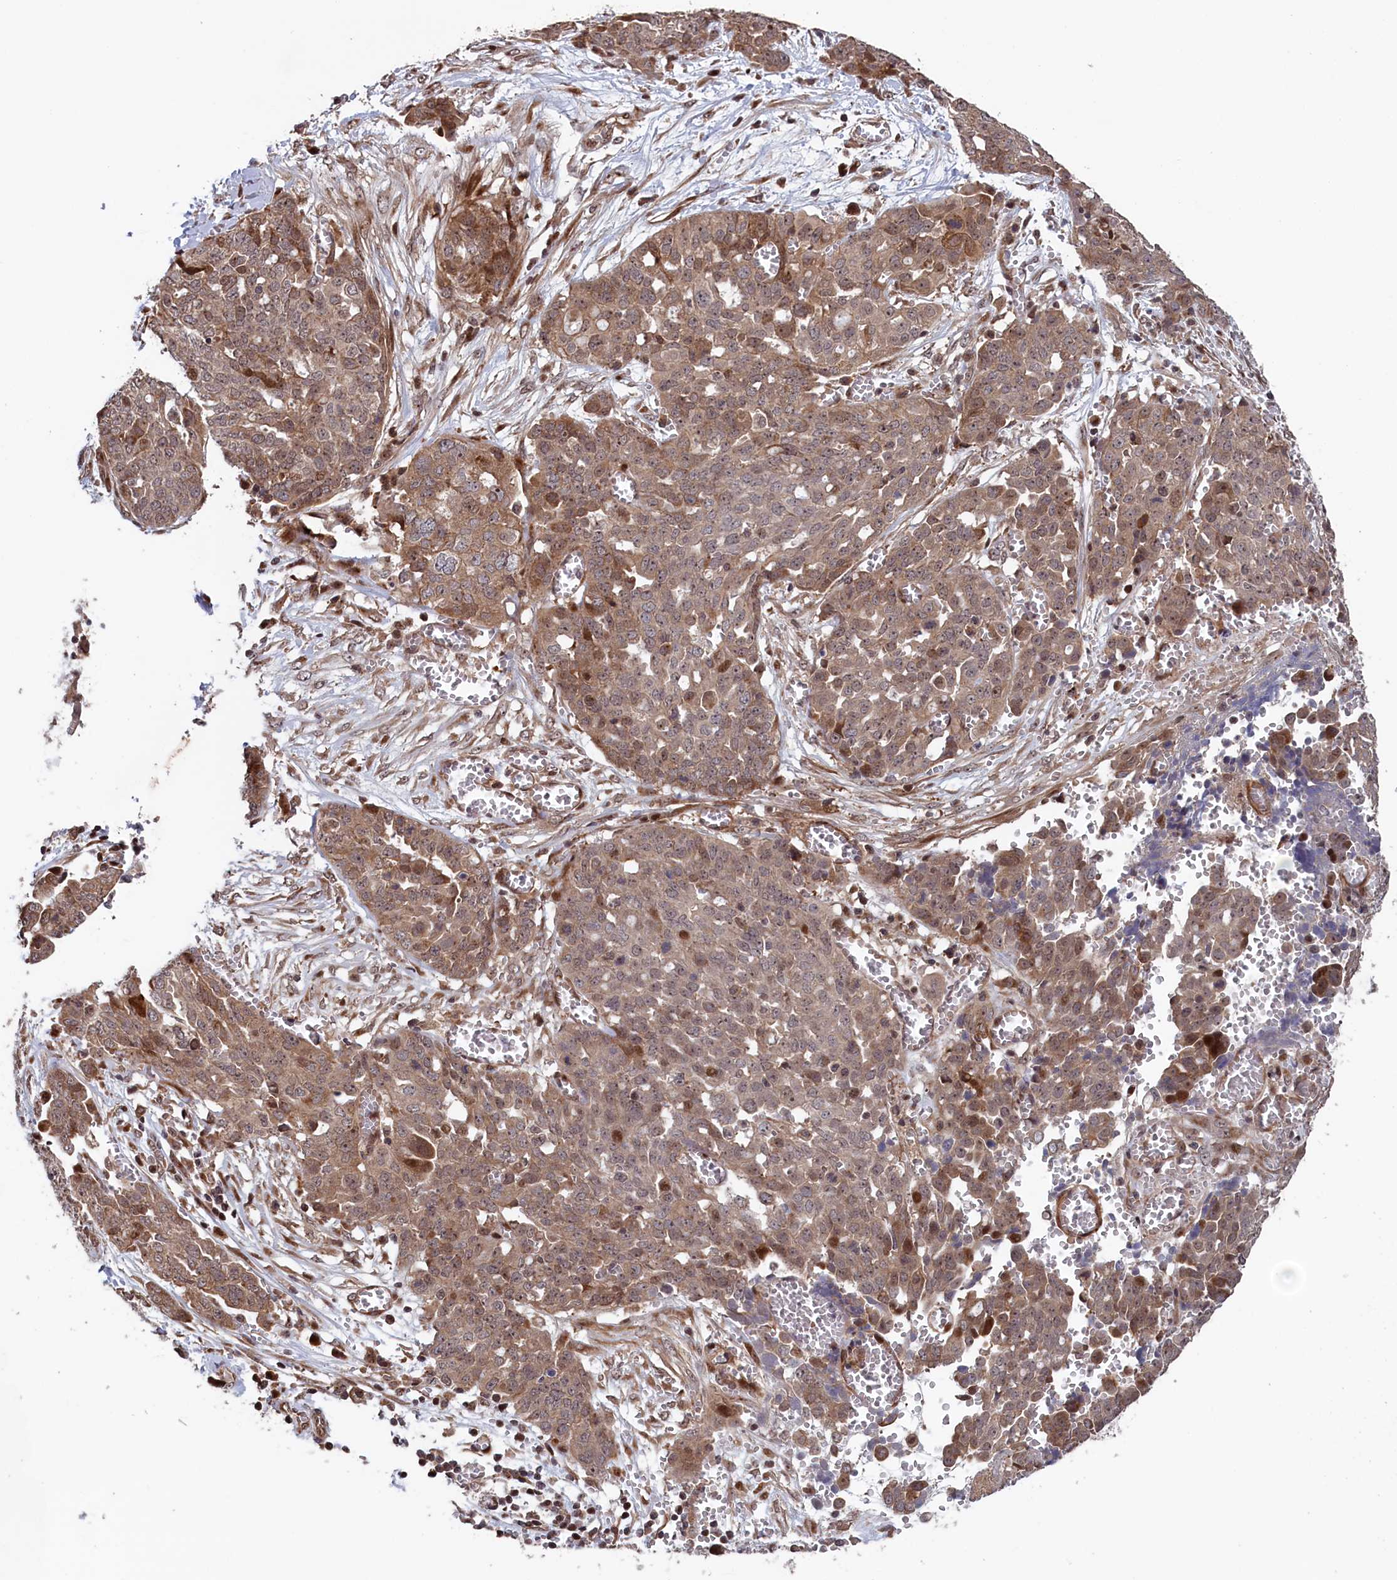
{"staining": {"intensity": "moderate", "quantity": "25%-75%", "location": "cytoplasmic/membranous,nuclear"}, "tissue": "ovarian cancer", "cell_type": "Tumor cells", "image_type": "cancer", "snomed": [{"axis": "morphology", "description": "Cystadenocarcinoma, serous, NOS"}, {"axis": "topography", "description": "Soft tissue"}, {"axis": "topography", "description": "Ovary"}], "caption": "Protein expression analysis of human serous cystadenocarcinoma (ovarian) reveals moderate cytoplasmic/membranous and nuclear expression in about 25%-75% of tumor cells.", "gene": "LSG1", "patient": {"sex": "female", "age": 57}}